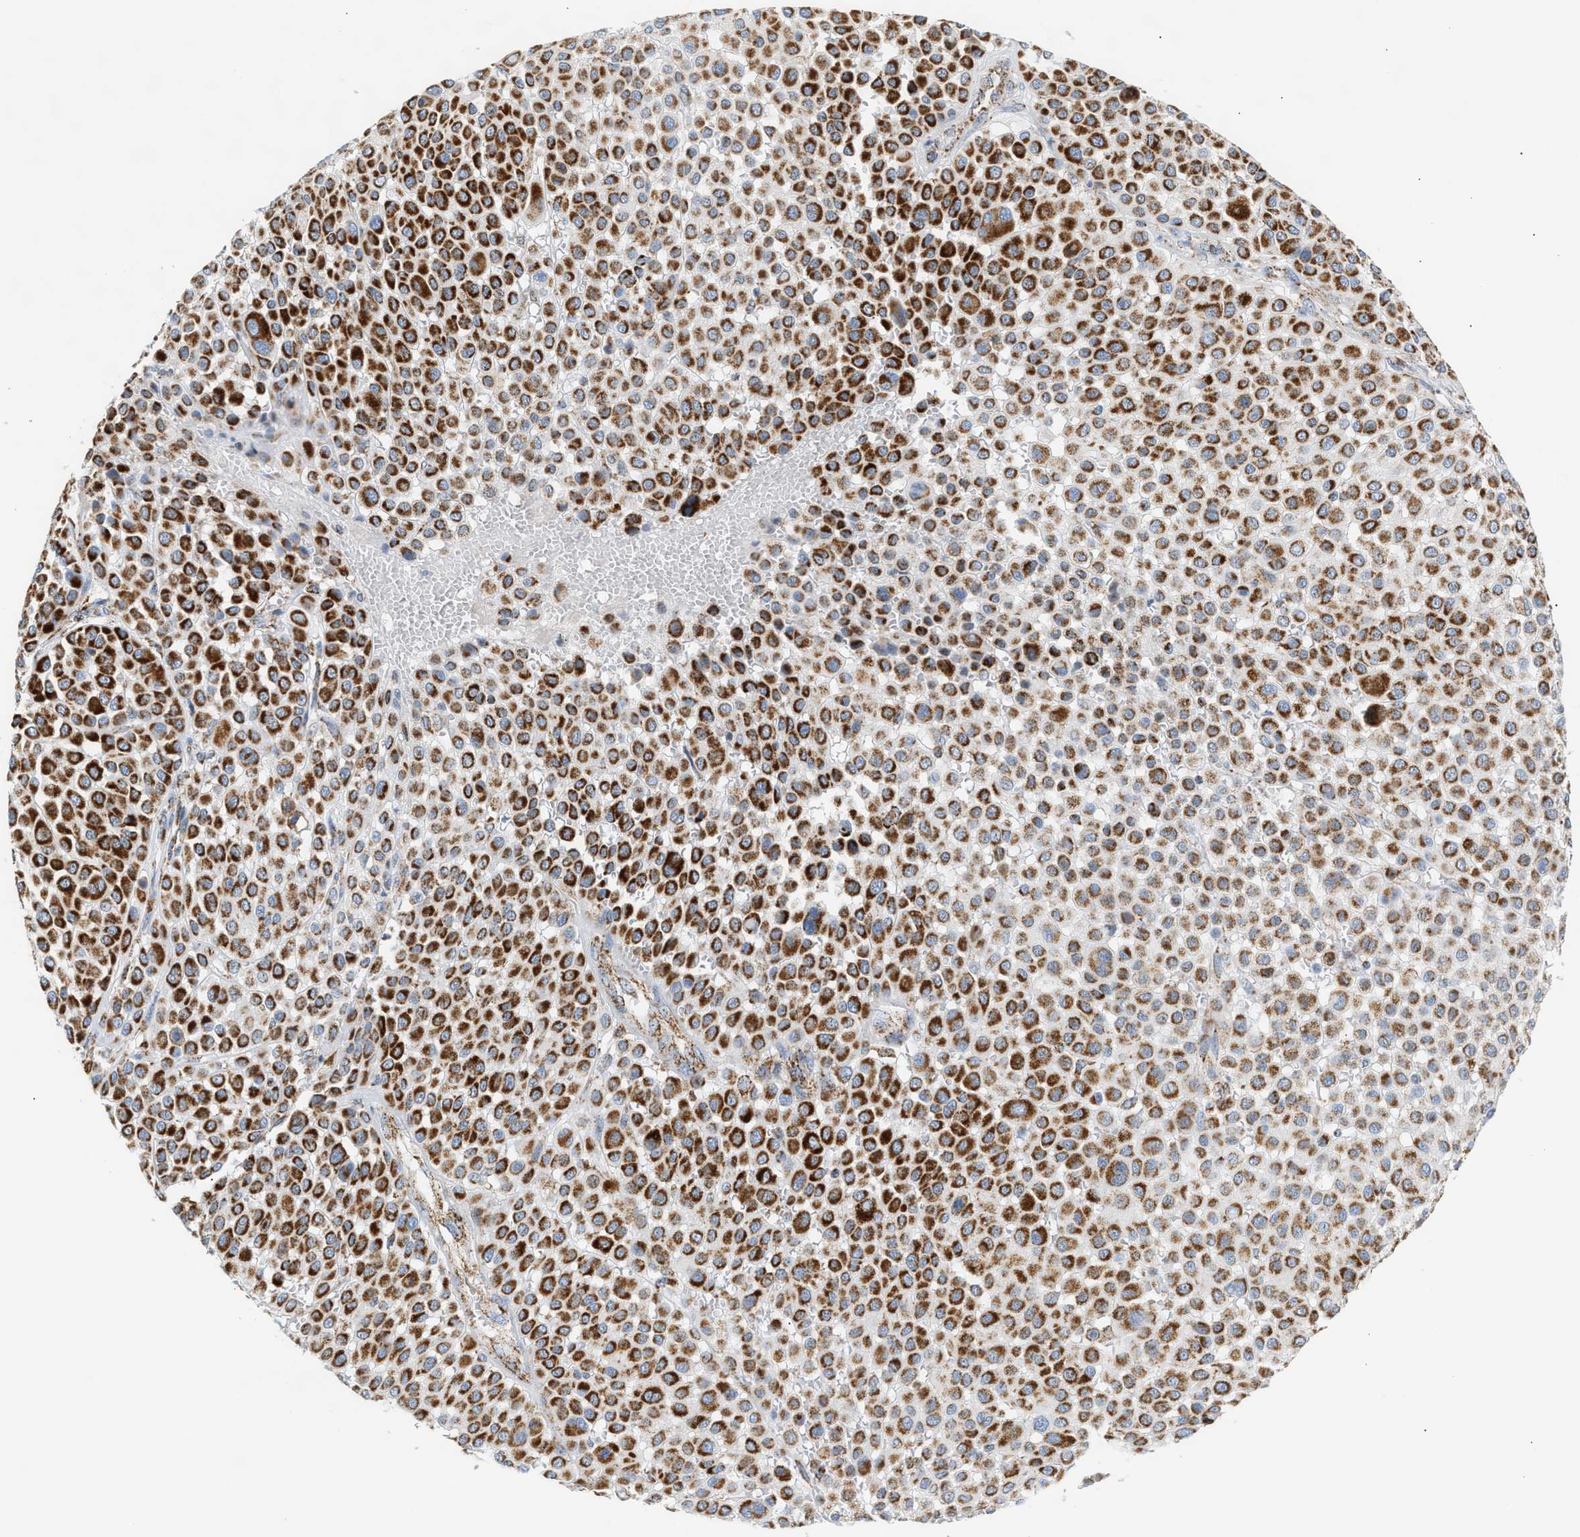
{"staining": {"intensity": "strong", "quantity": ">75%", "location": "cytoplasmic/membranous"}, "tissue": "melanoma", "cell_type": "Tumor cells", "image_type": "cancer", "snomed": [{"axis": "morphology", "description": "Malignant melanoma, Metastatic site"}, {"axis": "topography", "description": "Soft tissue"}], "caption": "Melanoma stained for a protein shows strong cytoplasmic/membranous positivity in tumor cells. The staining was performed using DAB (3,3'-diaminobenzidine), with brown indicating positive protein expression. Nuclei are stained blue with hematoxylin.", "gene": "OGDH", "patient": {"sex": "male", "age": 41}}